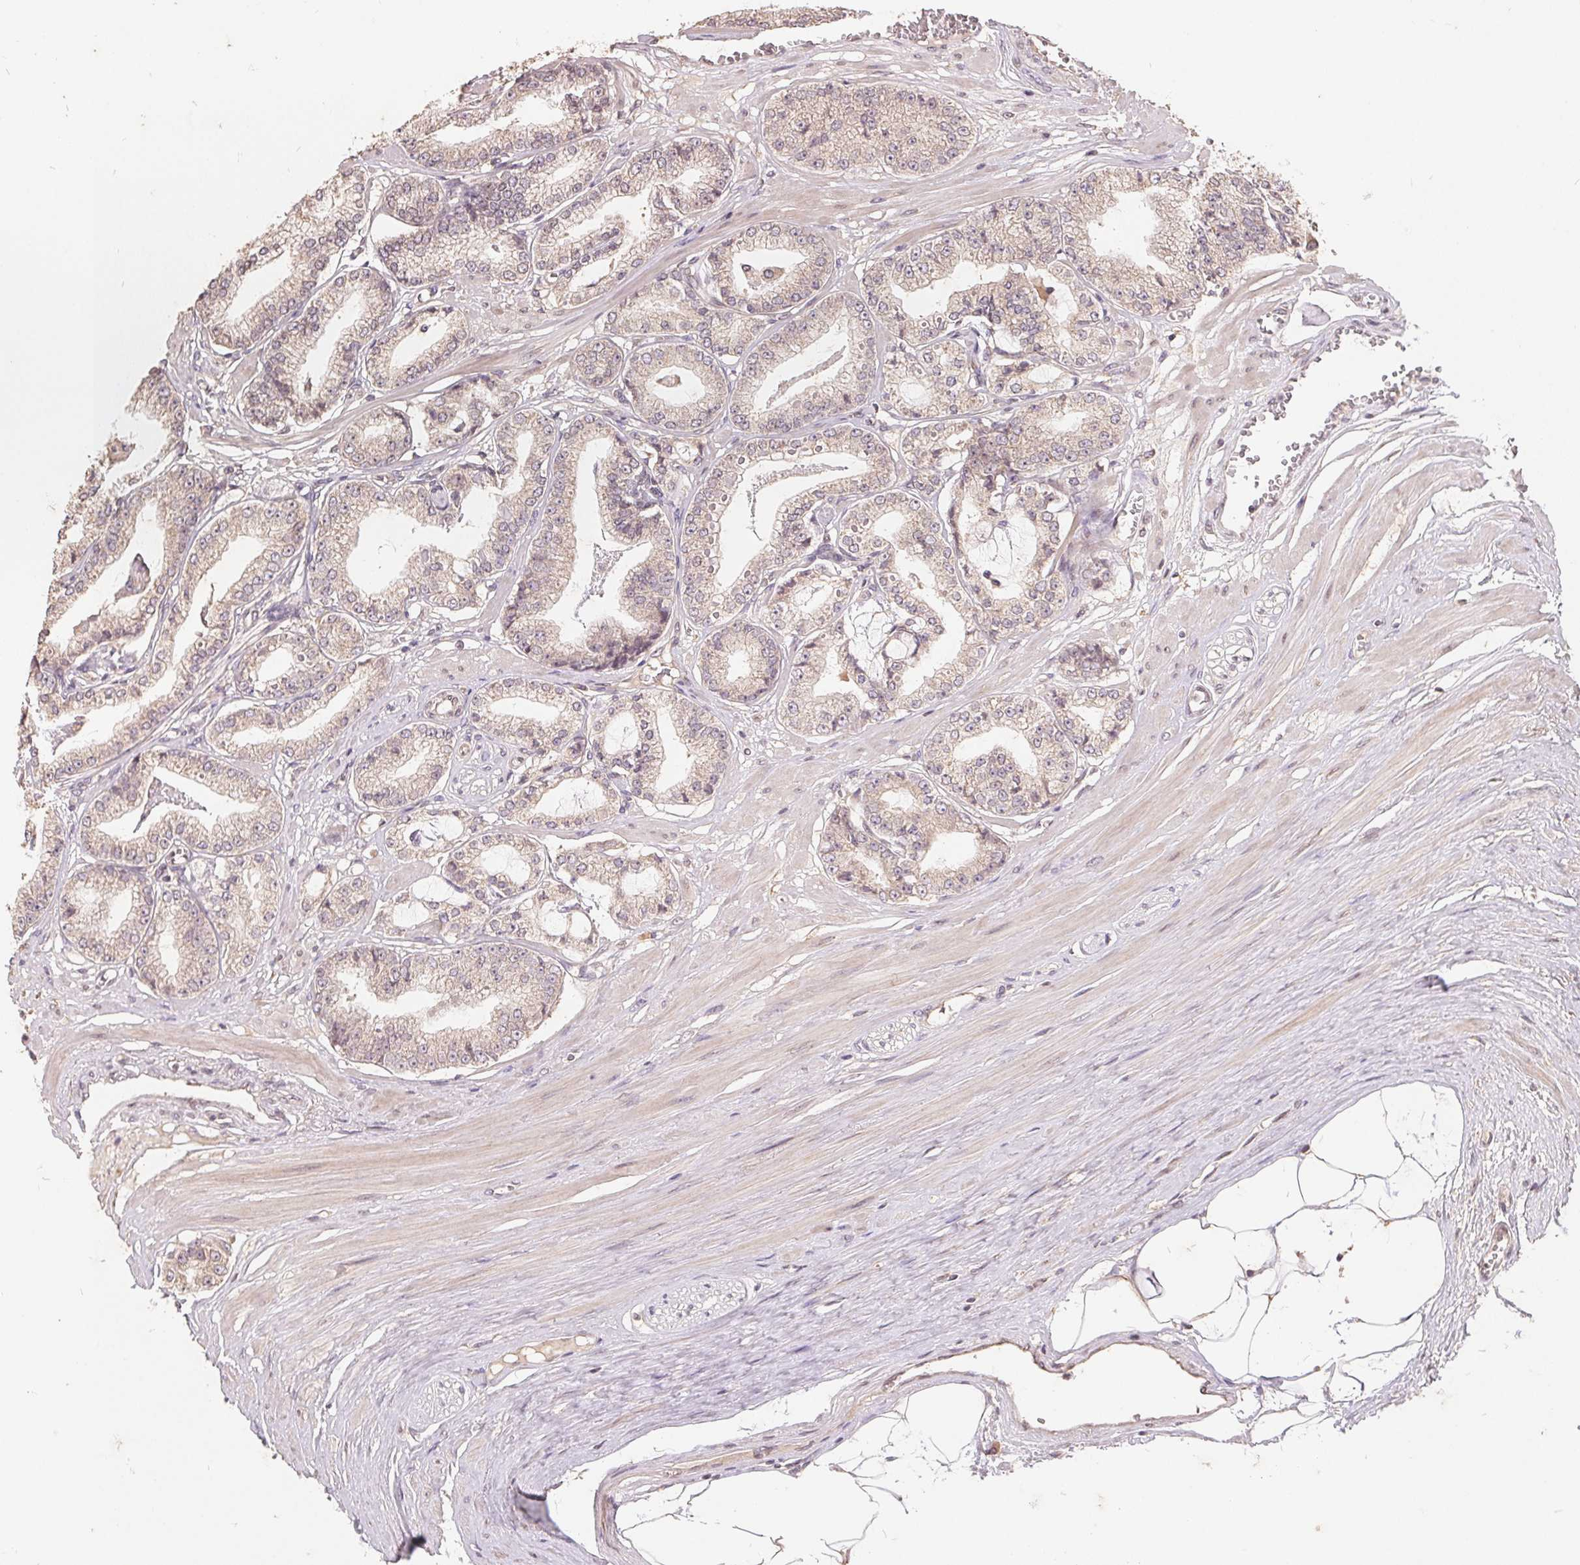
{"staining": {"intensity": "weak", "quantity": ">75%", "location": "cytoplasmic/membranous"}, "tissue": "prostate cancer", "cell_type": "Tumor cells", "image_type": "cancer", "snomed": [{"axis": "morphology", "description": "Adenocarcinoma, High grade"}, {"axis": "topography", "description": "Prostate"}], "caption": "Adenocarcinoma (high-grade) (prostate) tissue reveals weak cytoplasmic/membranous positivity in approximately >75% of tumor cells, visualized by immunohistochemistry.", "gene": "CDIPT", "patient": {"sex": "male", "age": 71}}